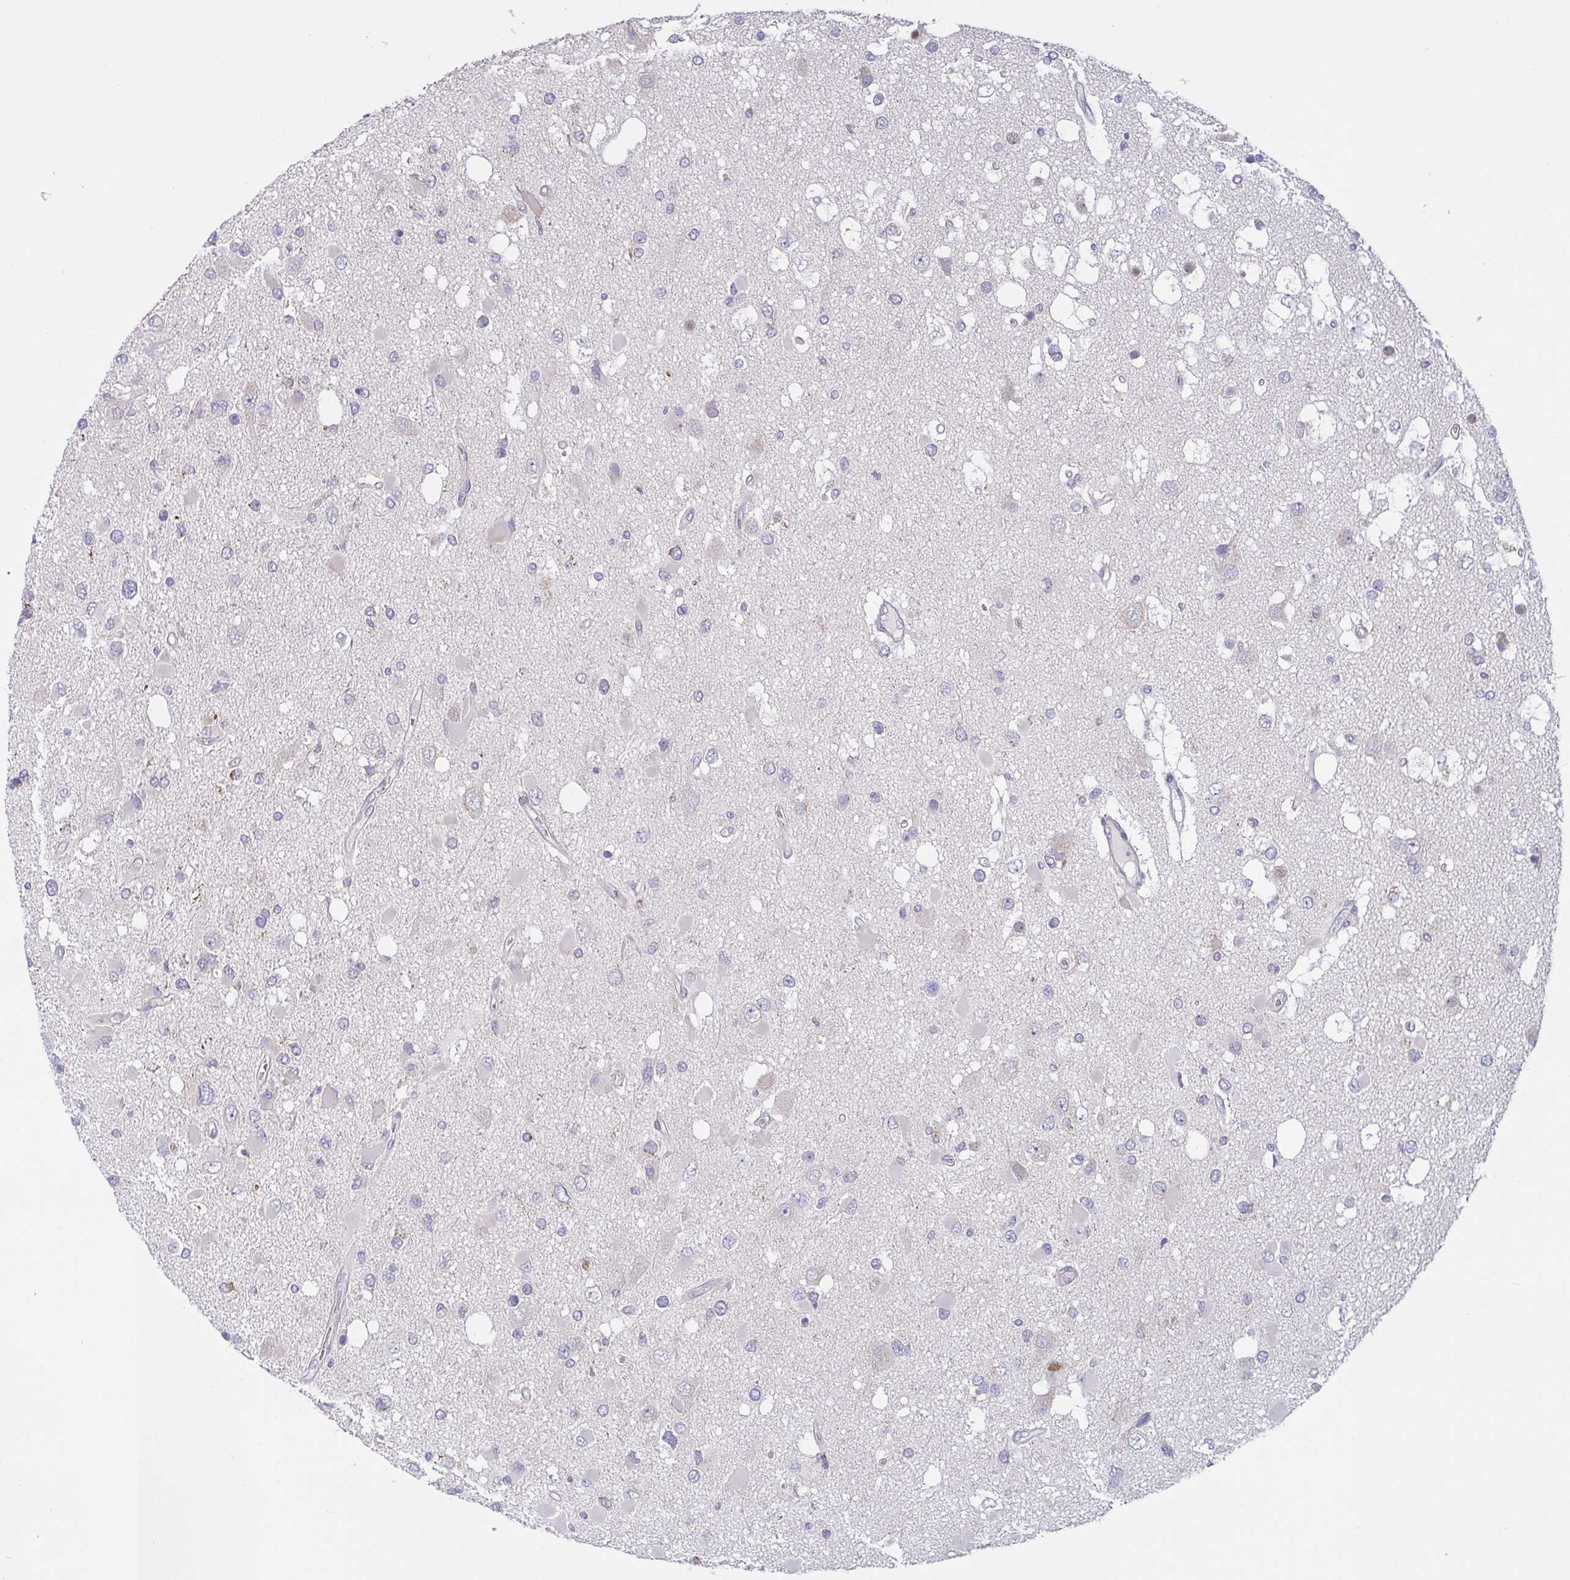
{"staining": {"intensity": "negative", "quantity": "none", "location": "none"}, "tissue": "glioma", "cell_type": "Tumor cells", "image_type": "cancer", "snomed": [{"axis": "morphology", "description": "Glioma, malignant, High grade"}, {"axis": "topography", "description": "Brain"}], "caption": "A high-resolution micrograph shows IHC staining of glioma, which exhibits no significant positivity in tumor cells.", "gene": "MRPS2", "patient": {"sex": "male", "age": 53}}